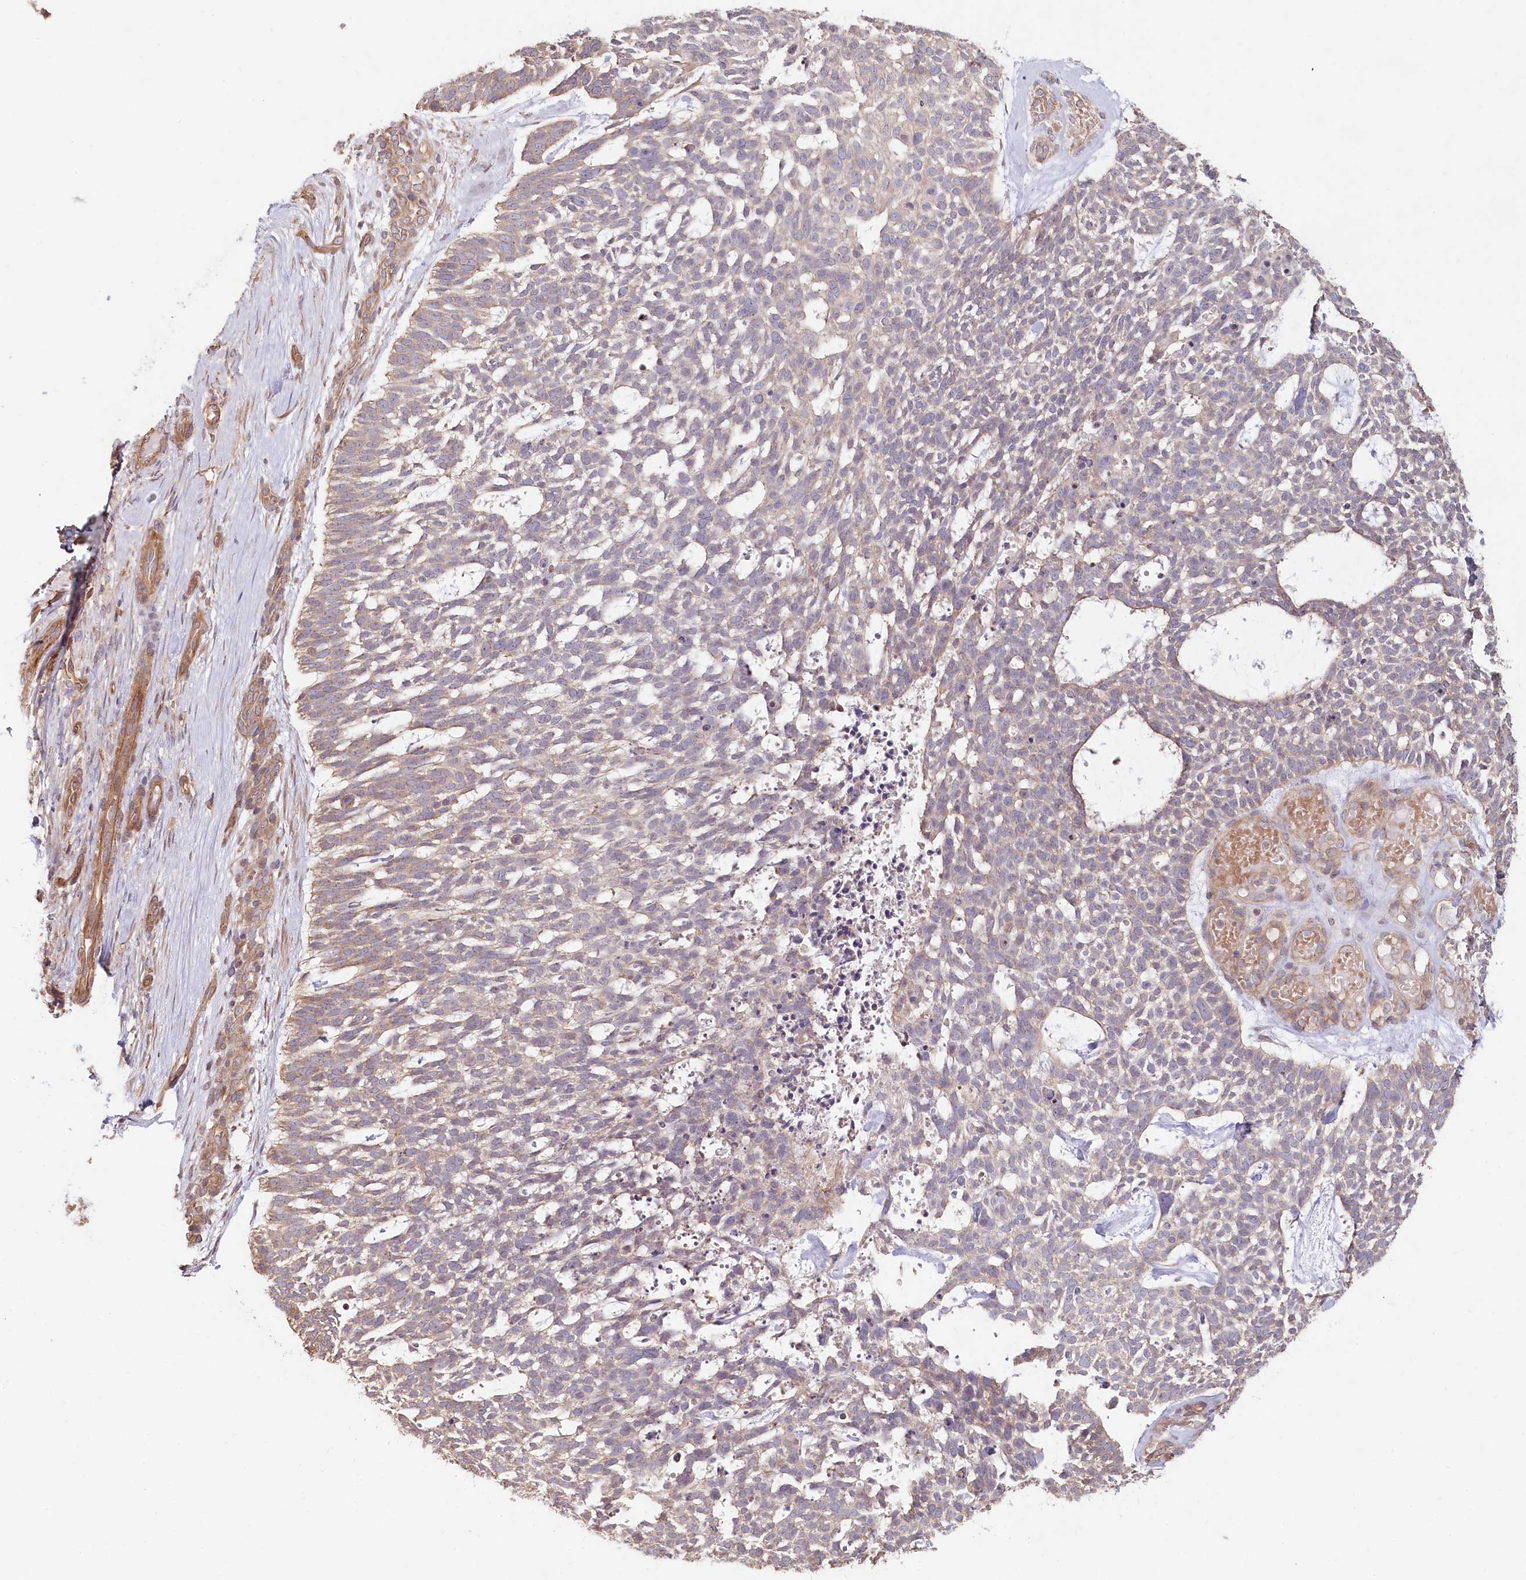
{"staining": {"intensity": "weak", "quantity": "25%-75%", "location": "cytoplasmic/membranous"}, "tissue": "skin cancer", "cell_type": "Tumor cells", "image_type": "cancer", "snomed": [{"axis": "morphology", "description": "Basal cell carcinoma"}, {"axis": "topography", "description": "Skin"}], "caption": "This is an image of IHC staining of skin basal cell carcinoma, which shows weak positivity in the cytoplasmic/membranous of tumor cells.", "gene": "TCHP", "patient": {"sex": "male", "age": 88}}